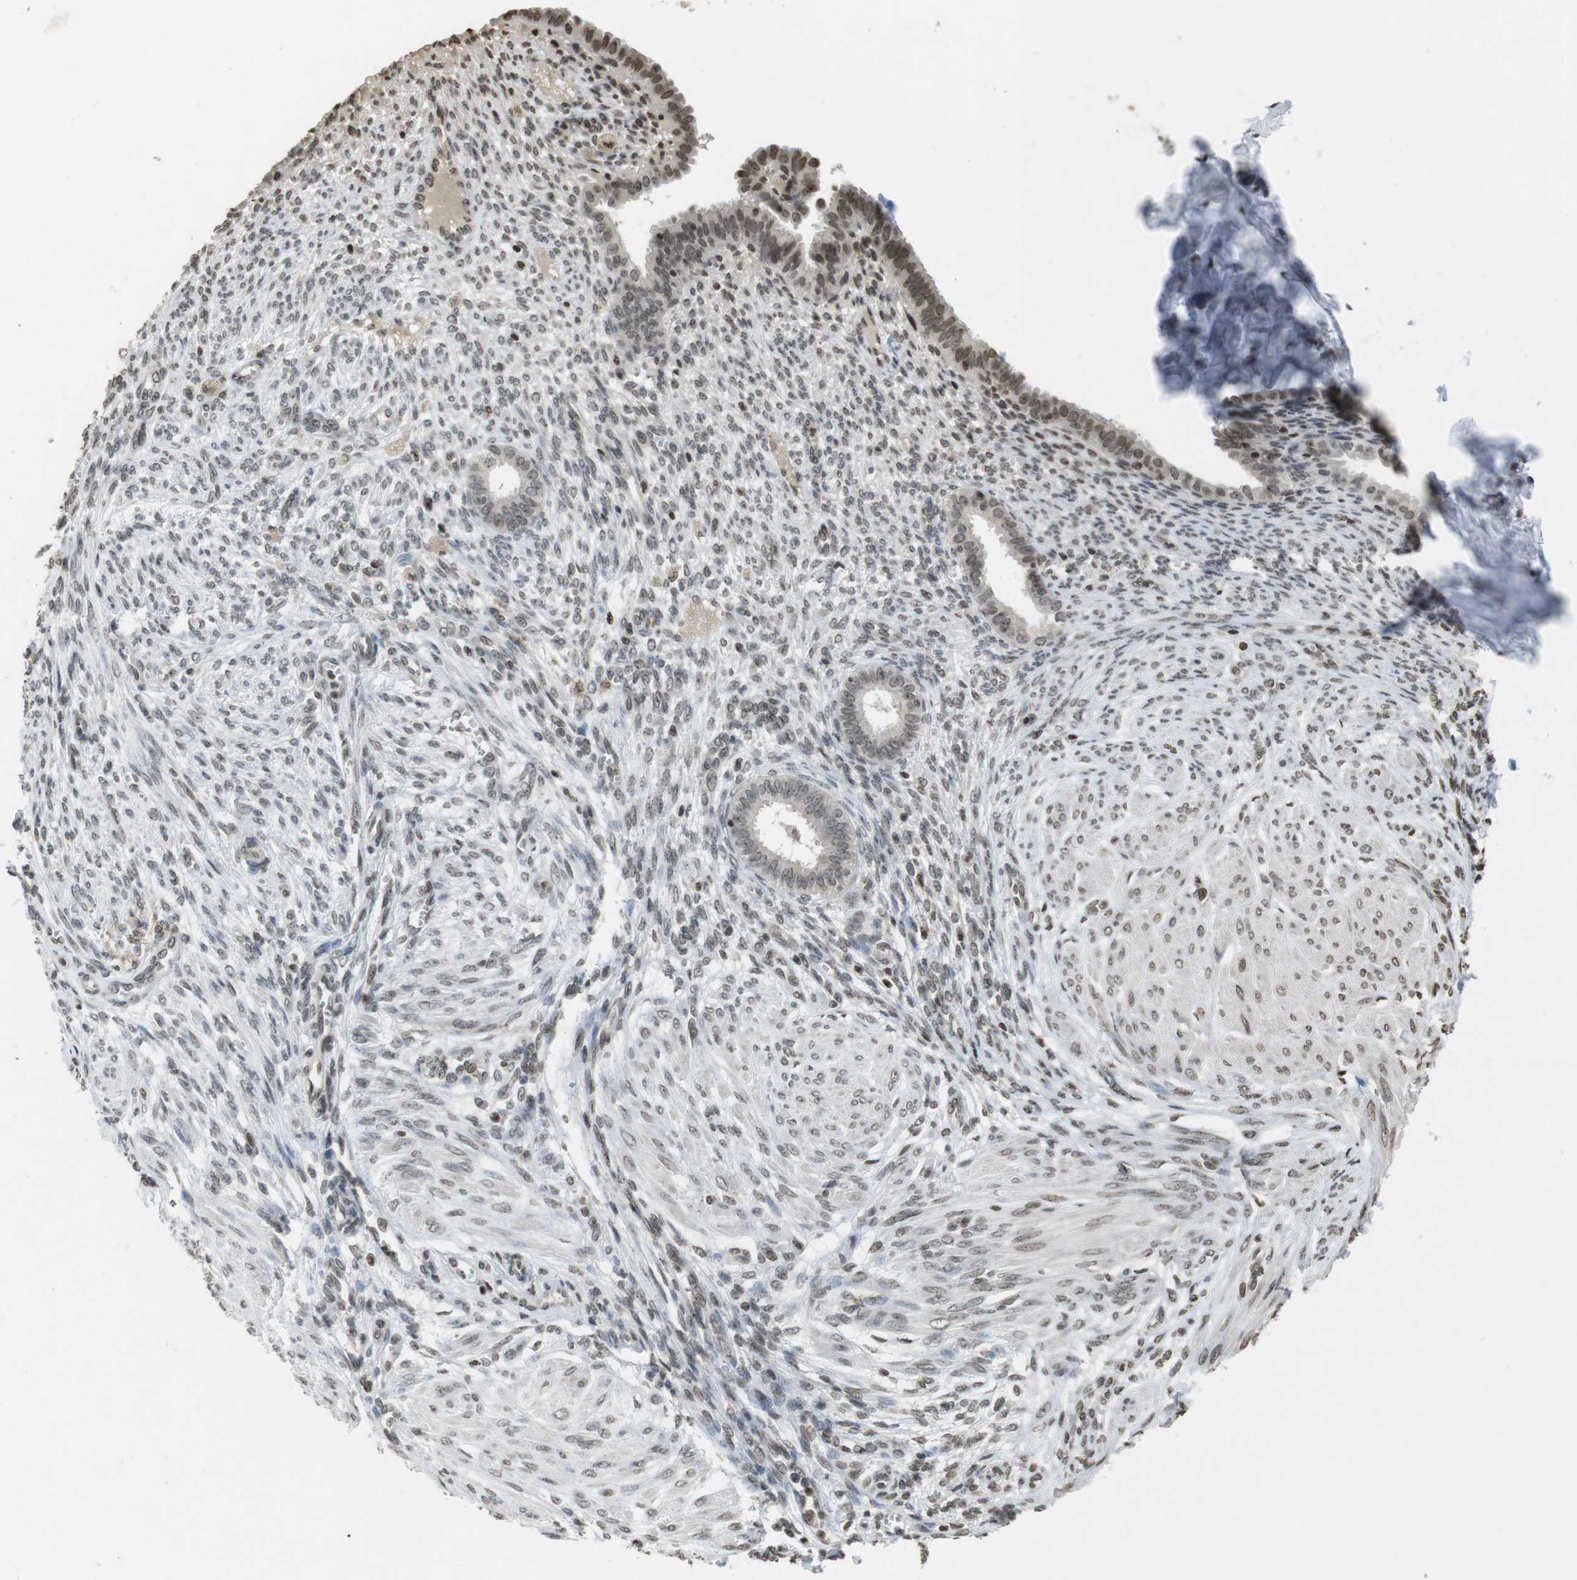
{"staining": {"intensity": "moderate", "quantity": ">75%", "location": "nuclear"}, "tissue": "endometrium", "cell_type": "Cells in endometrial stroma", "image_type": "normal", "snomed": [{"axis": "morphology", "description": "Normal tissue, NOS"}, {"axis": "topography", "description": "Endometrium"}], "caption": "Immunohistochemistry (IHC) of benign human endometrium displays medium levels of moderate nuclear staining in about >75% of cells in endometrial stroma.", "gene": "FOXA3", "patient": {"sex": "female", "age": 72}}